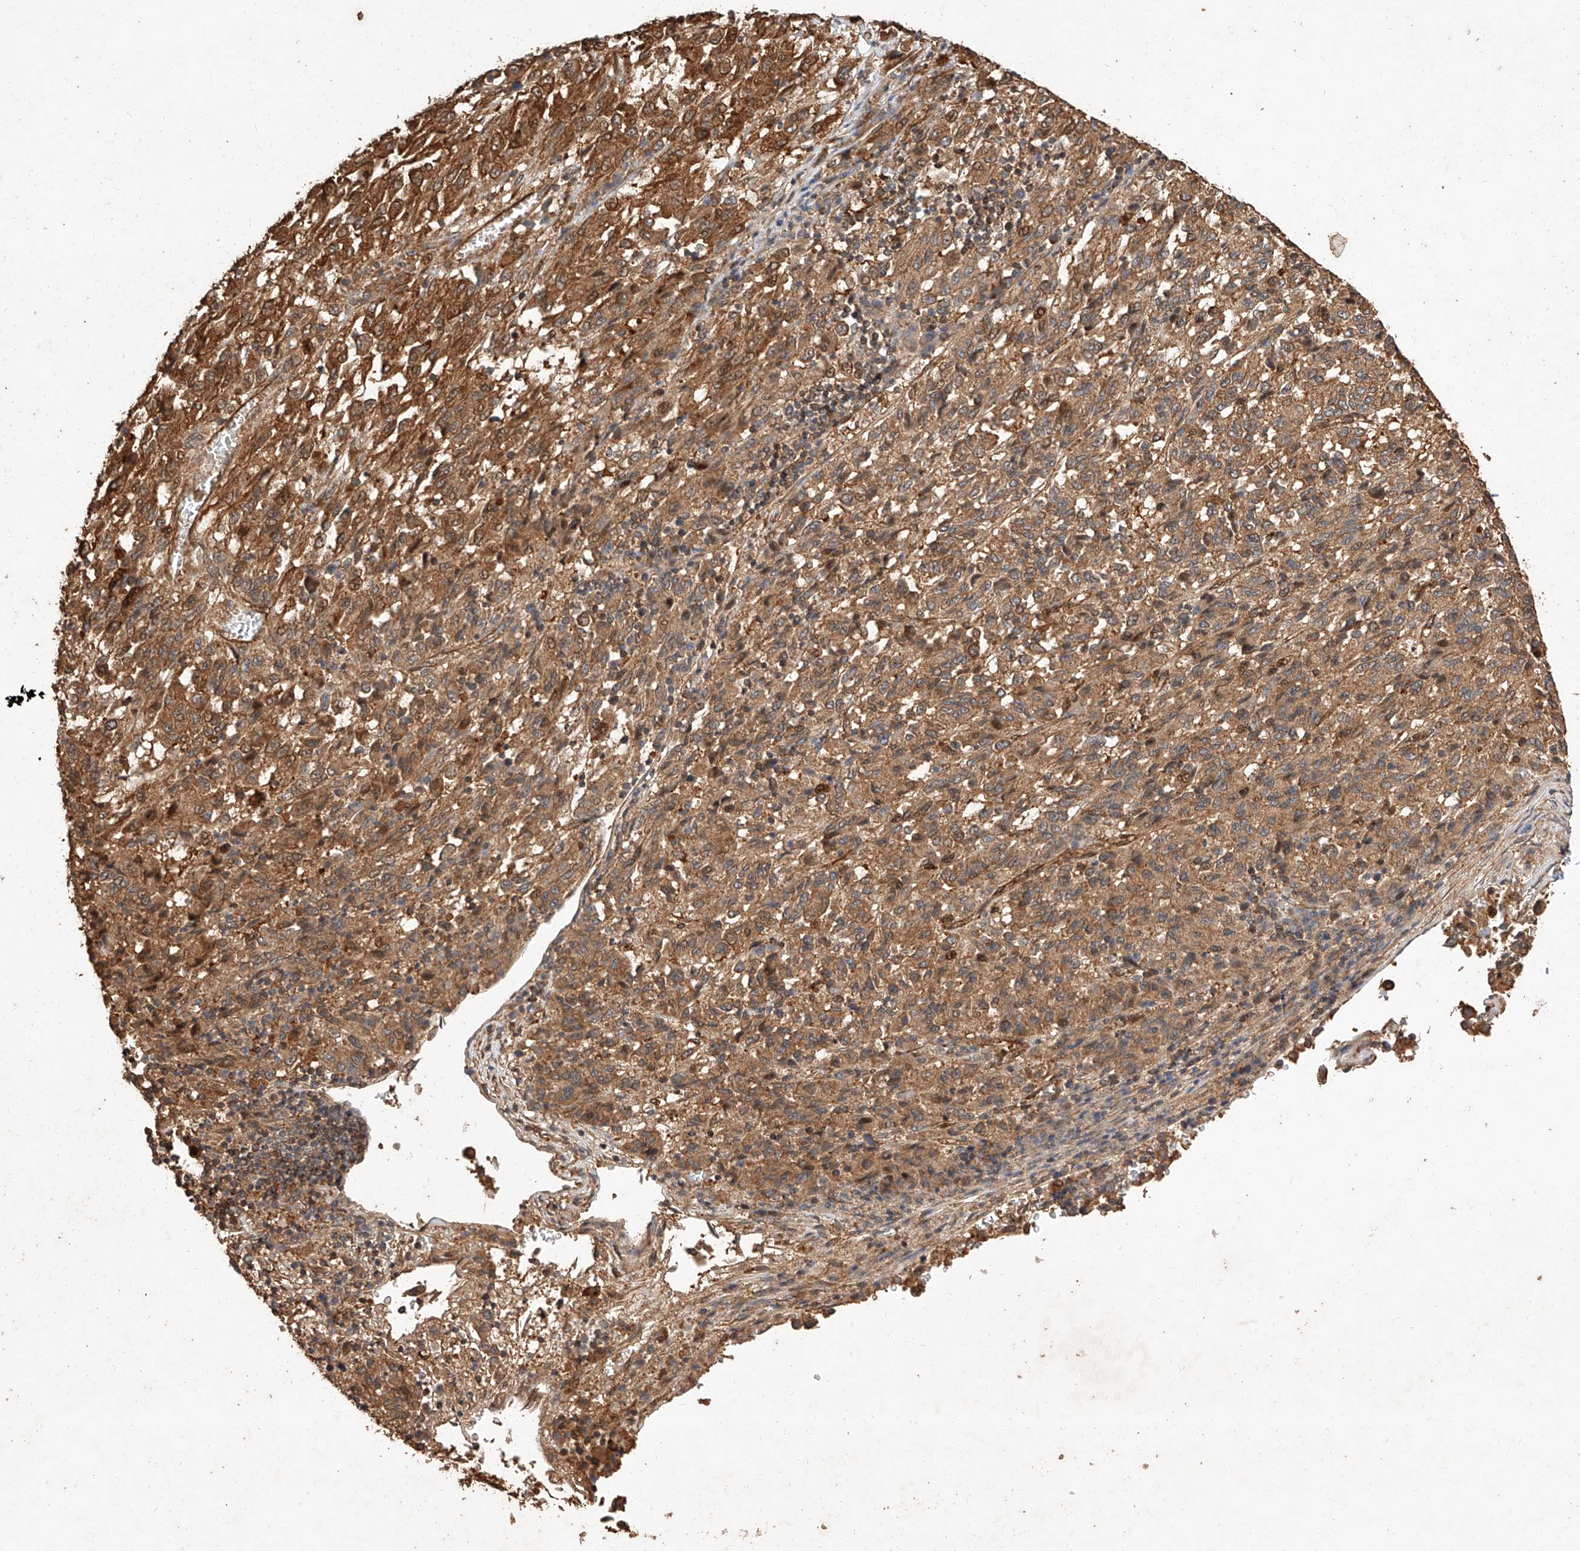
{"staining": {"intensity": "moderate", "quantity": ">75%", "location": "cytoplasmic/membranous"}, "tissue": "melanoma", "cell_type": "Tumor cells", "image_type": "cancer", "snomed": [{"axis": "morphology", "description": "Malignant melanoma, Metastatic site"}, {"axis": "topography", "description": "Lung"}], "caption": "Malignant melanoma (metastatic site) was stained to show a protein in brown. There is medium levels of moderate cytoplasmic/membranous expression in about >75% of tumor cells. (IHC, brightfield microscopy, high magnification).", "gene": "GHDC", "patient": {"sex": "male", "age": 64}}